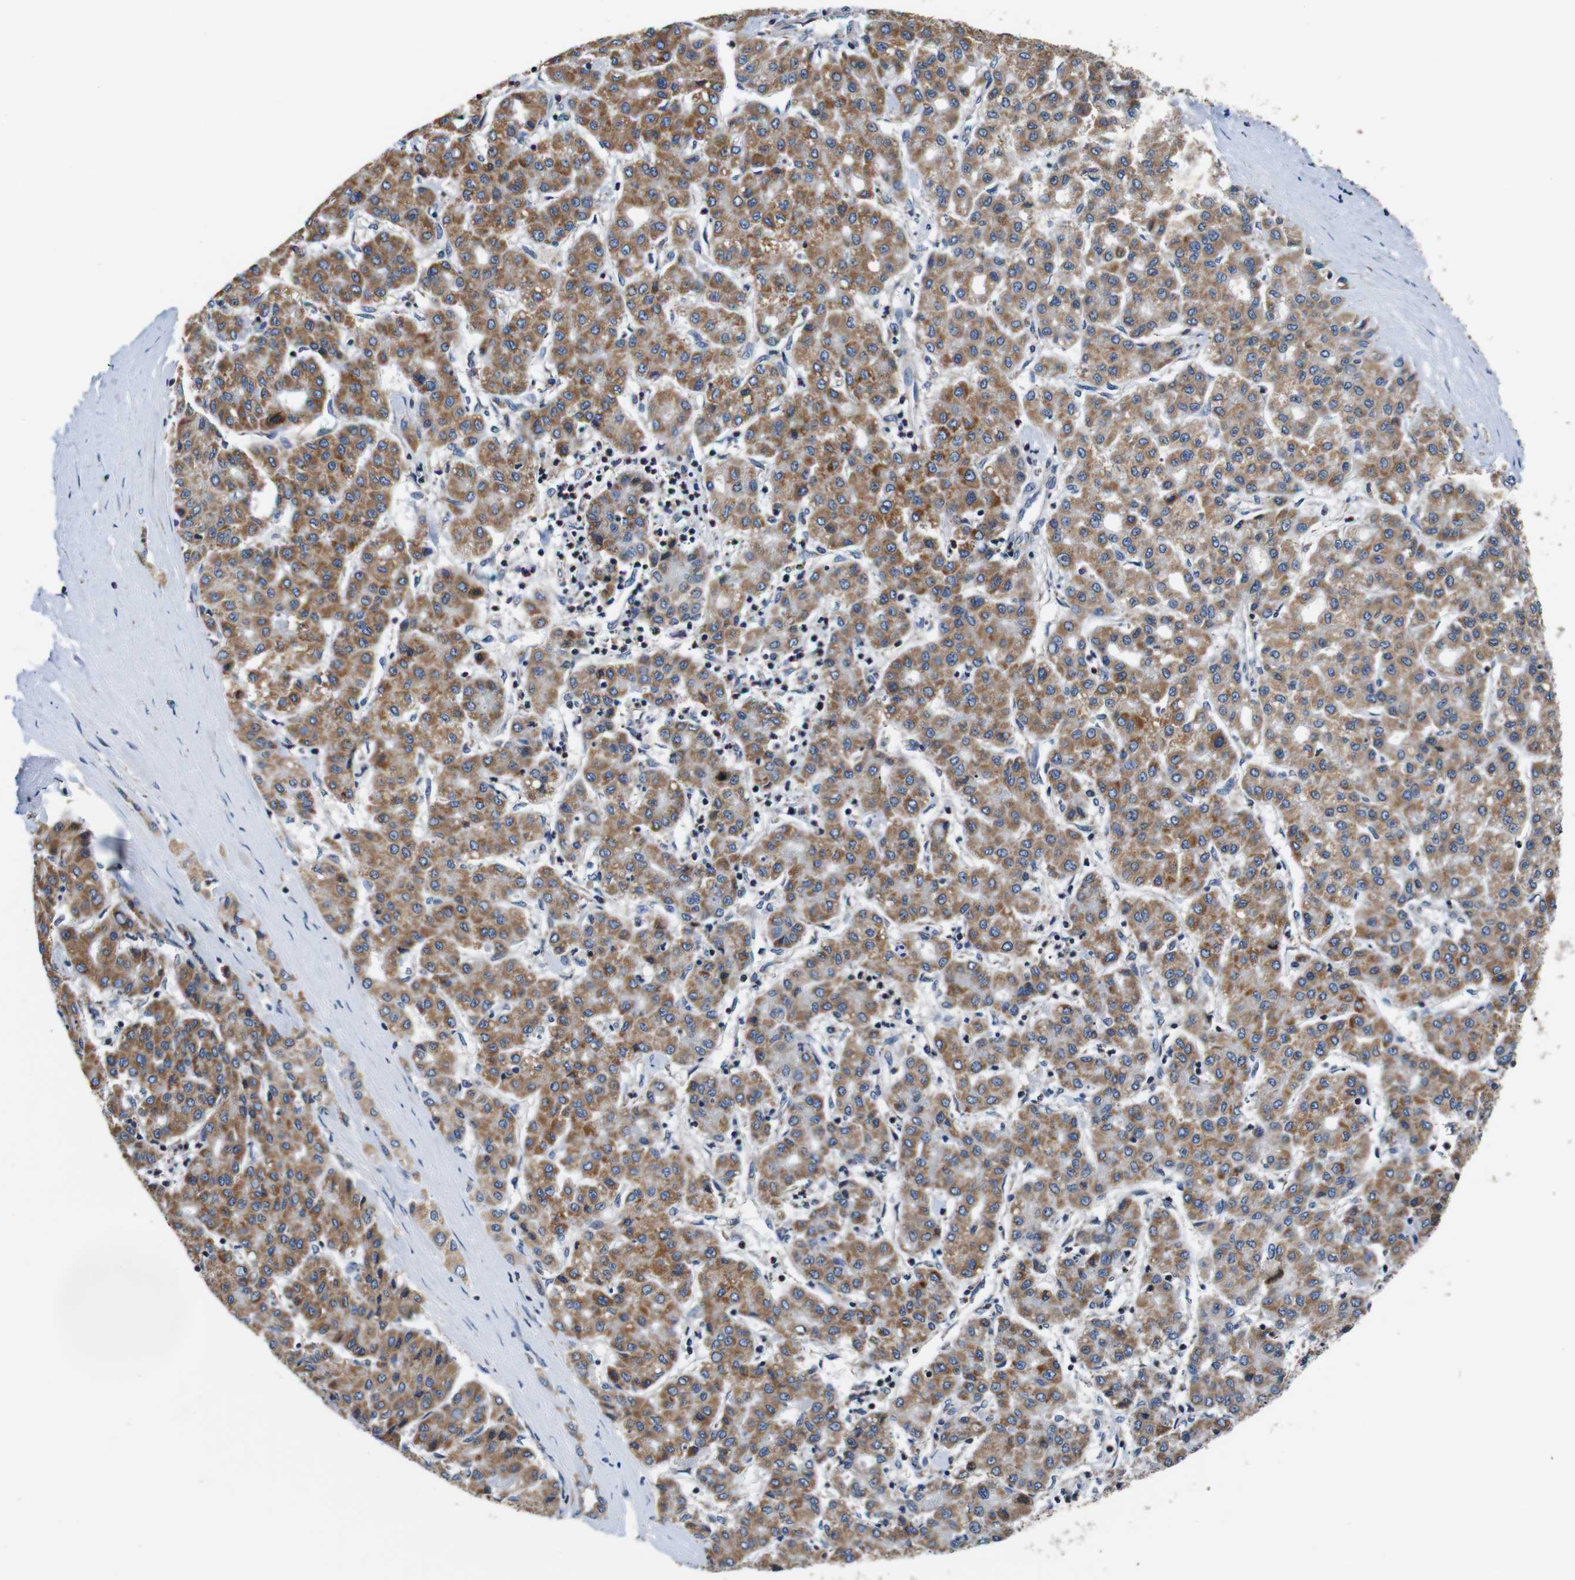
{"staining": {"intensity": "moderate", "quantity": ">75%", "location": "cytoplasmic/membranous"}, "tissue": "liver cancer", "cell_type": "Tumor cells", "image_type": "cancer", "snomed": [{"axis": "morphology", "description": "Carcinoma, Hepatocellular, NOS"}, {"axis": "topography", "description": "Liver"}], "caption": "Immunohistochemical staining of liver cancer demonstrates moderate cytoplasmic/membranous protein positivity in about >75% of tumor cells.", "gene": "LRP4", "patient": {"sex": "male", "age": 65}}